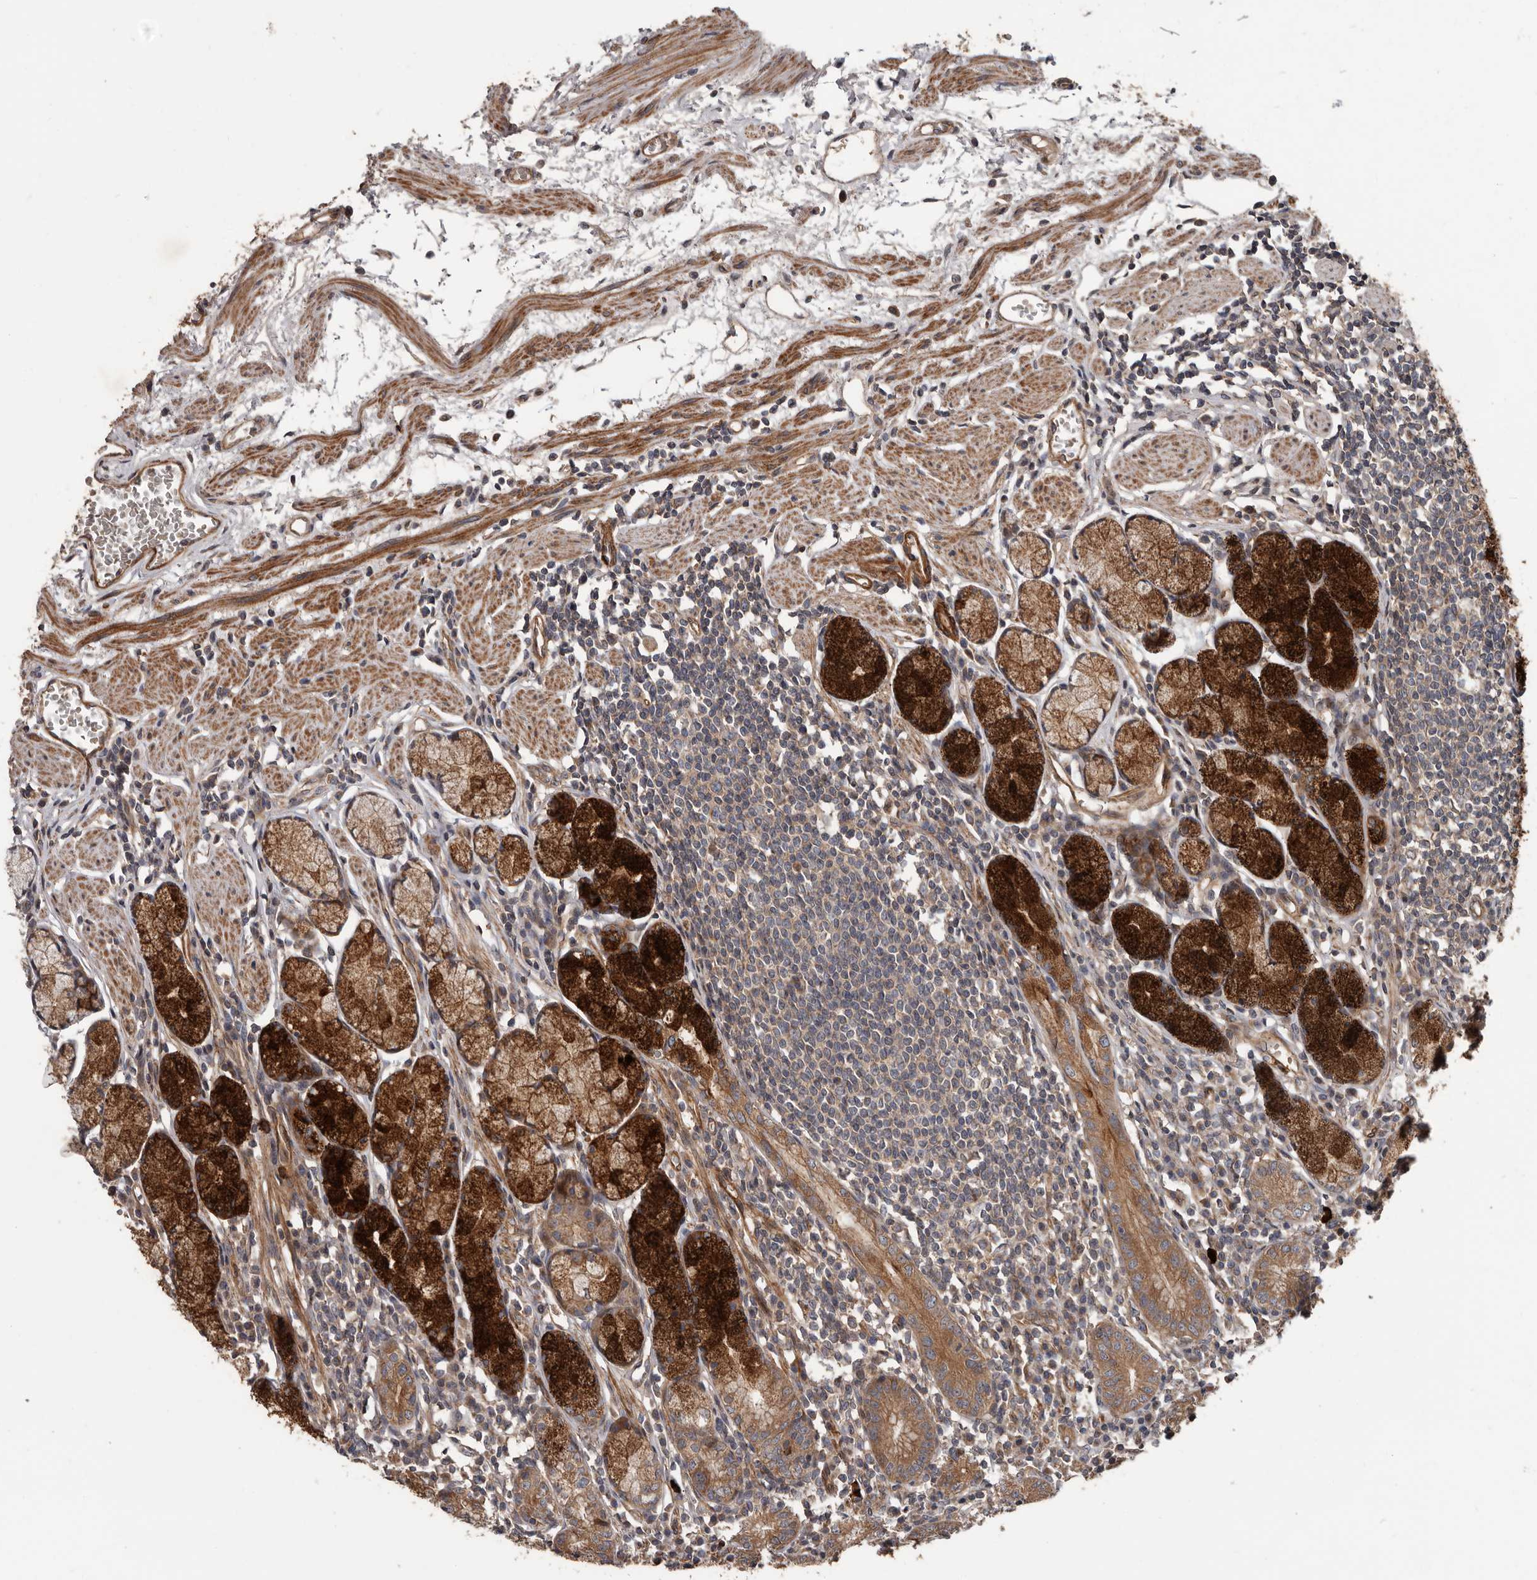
{"staining": {"intensity": "strong", "quantity": ">75%", "location": "cytoplasmic/membranous"}, "tissue": "stomach", "cell_type": "Glandular cells", "image_type": "normal", "snomed": [{"axis": "morphology", "description": "Normal tissue, NOS"}, {"axis": "topography", "description": "Stomach"}], "caption": "Strong cytoplasmic/membranous positivity for a protein is seen in about >75% of glandular cells of unremarkable stomach using immunohistochemistry.", "gene": "ARHGEF5", "patient": {"sex": "male", "age": 55}}